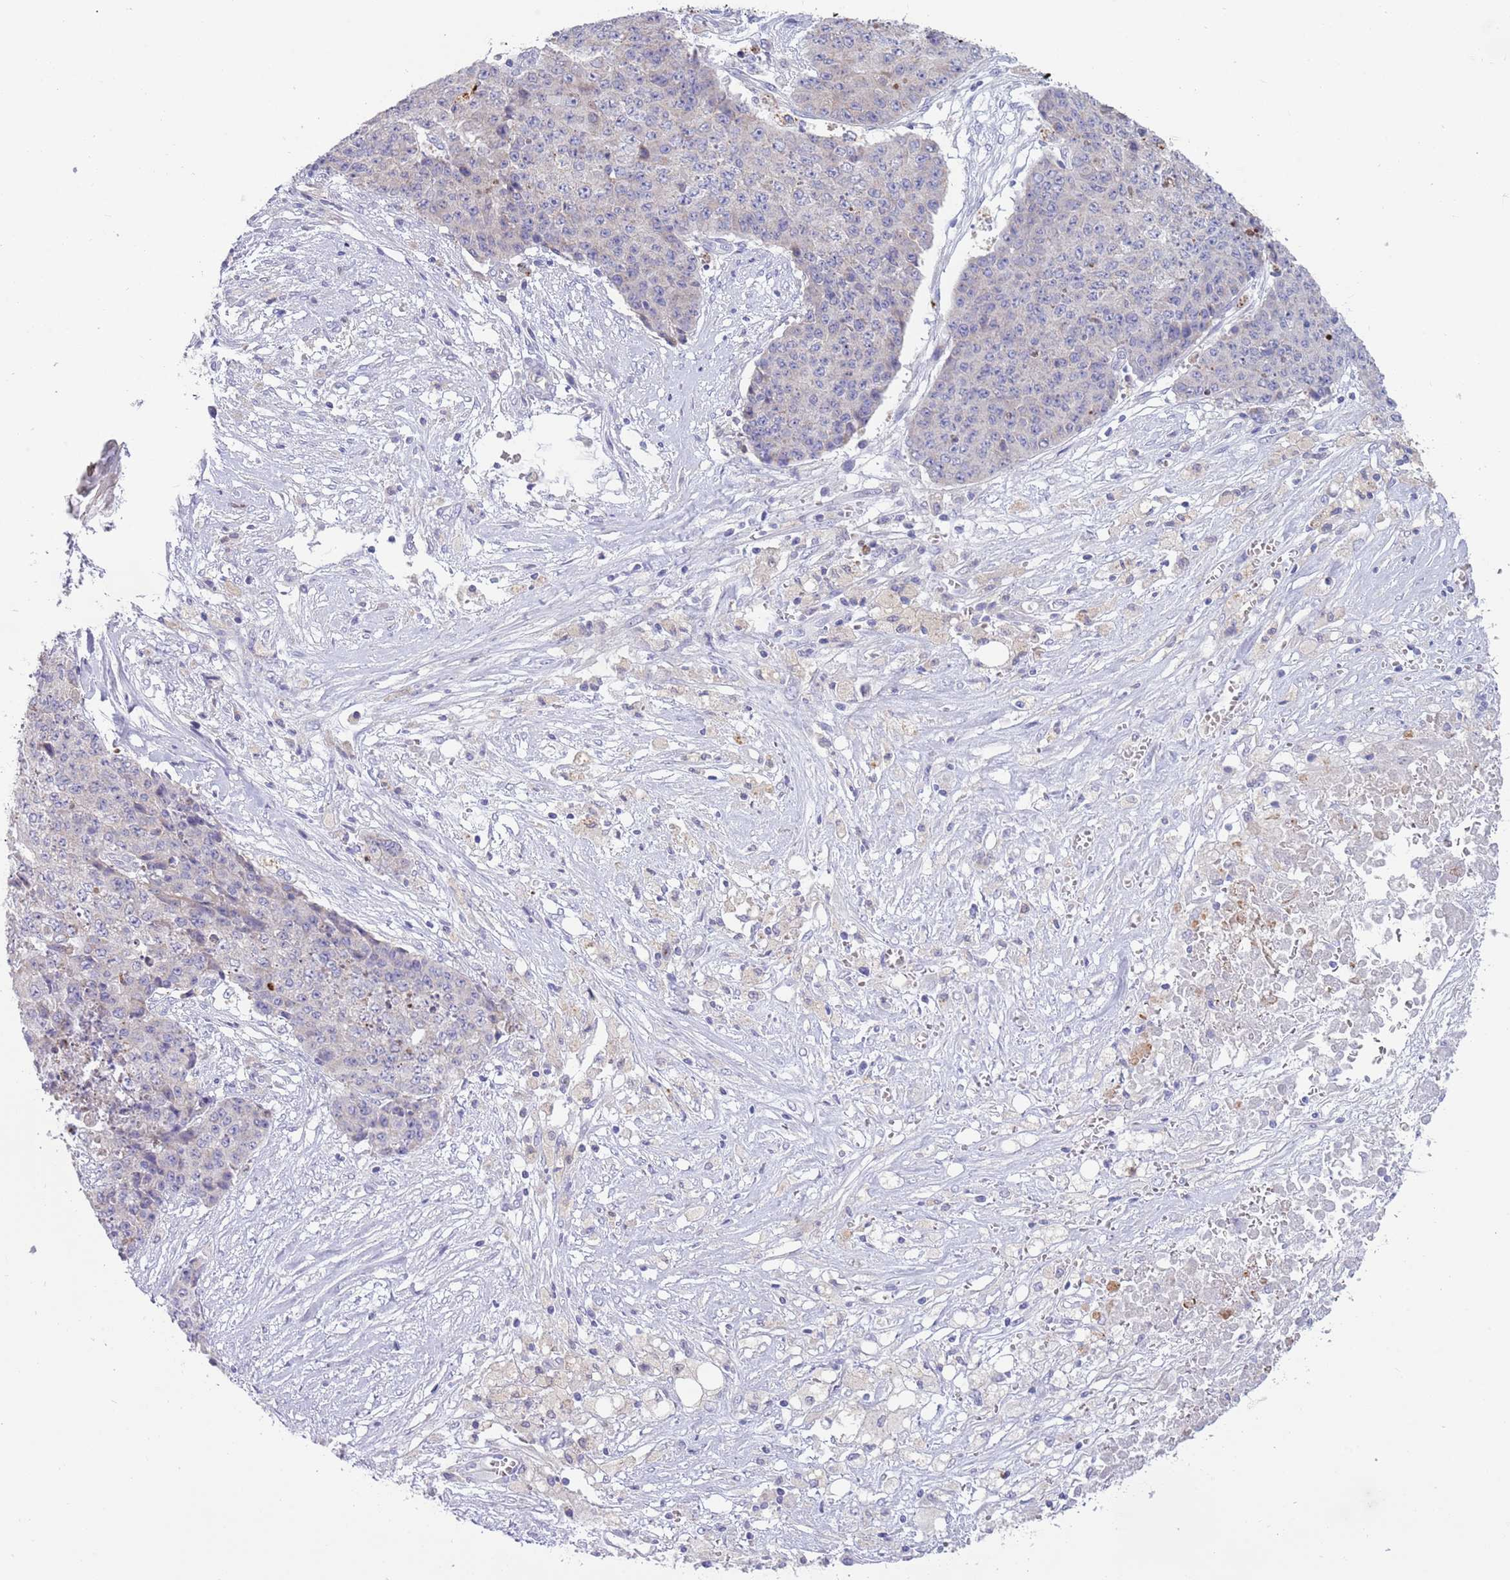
{"staining": {"intensity": "negative", "quantity": "none", "location": "none"}, "tissue": "ovarian cancer", "cell_type": "Tumor cells", "image_type": "cancer", "snomed": [{"axis": "morphology", "description": "Carcinoma, endometroid"}, {"axis": "topography", "description": "Ovary"}], "caption": "The image reveals no staining of tumor cells in endometroid carcinoma (ovarian). Nuclei are stained in blue.", "gene": "DDHD1", "patient": {"sex": "female", "age": 42}}